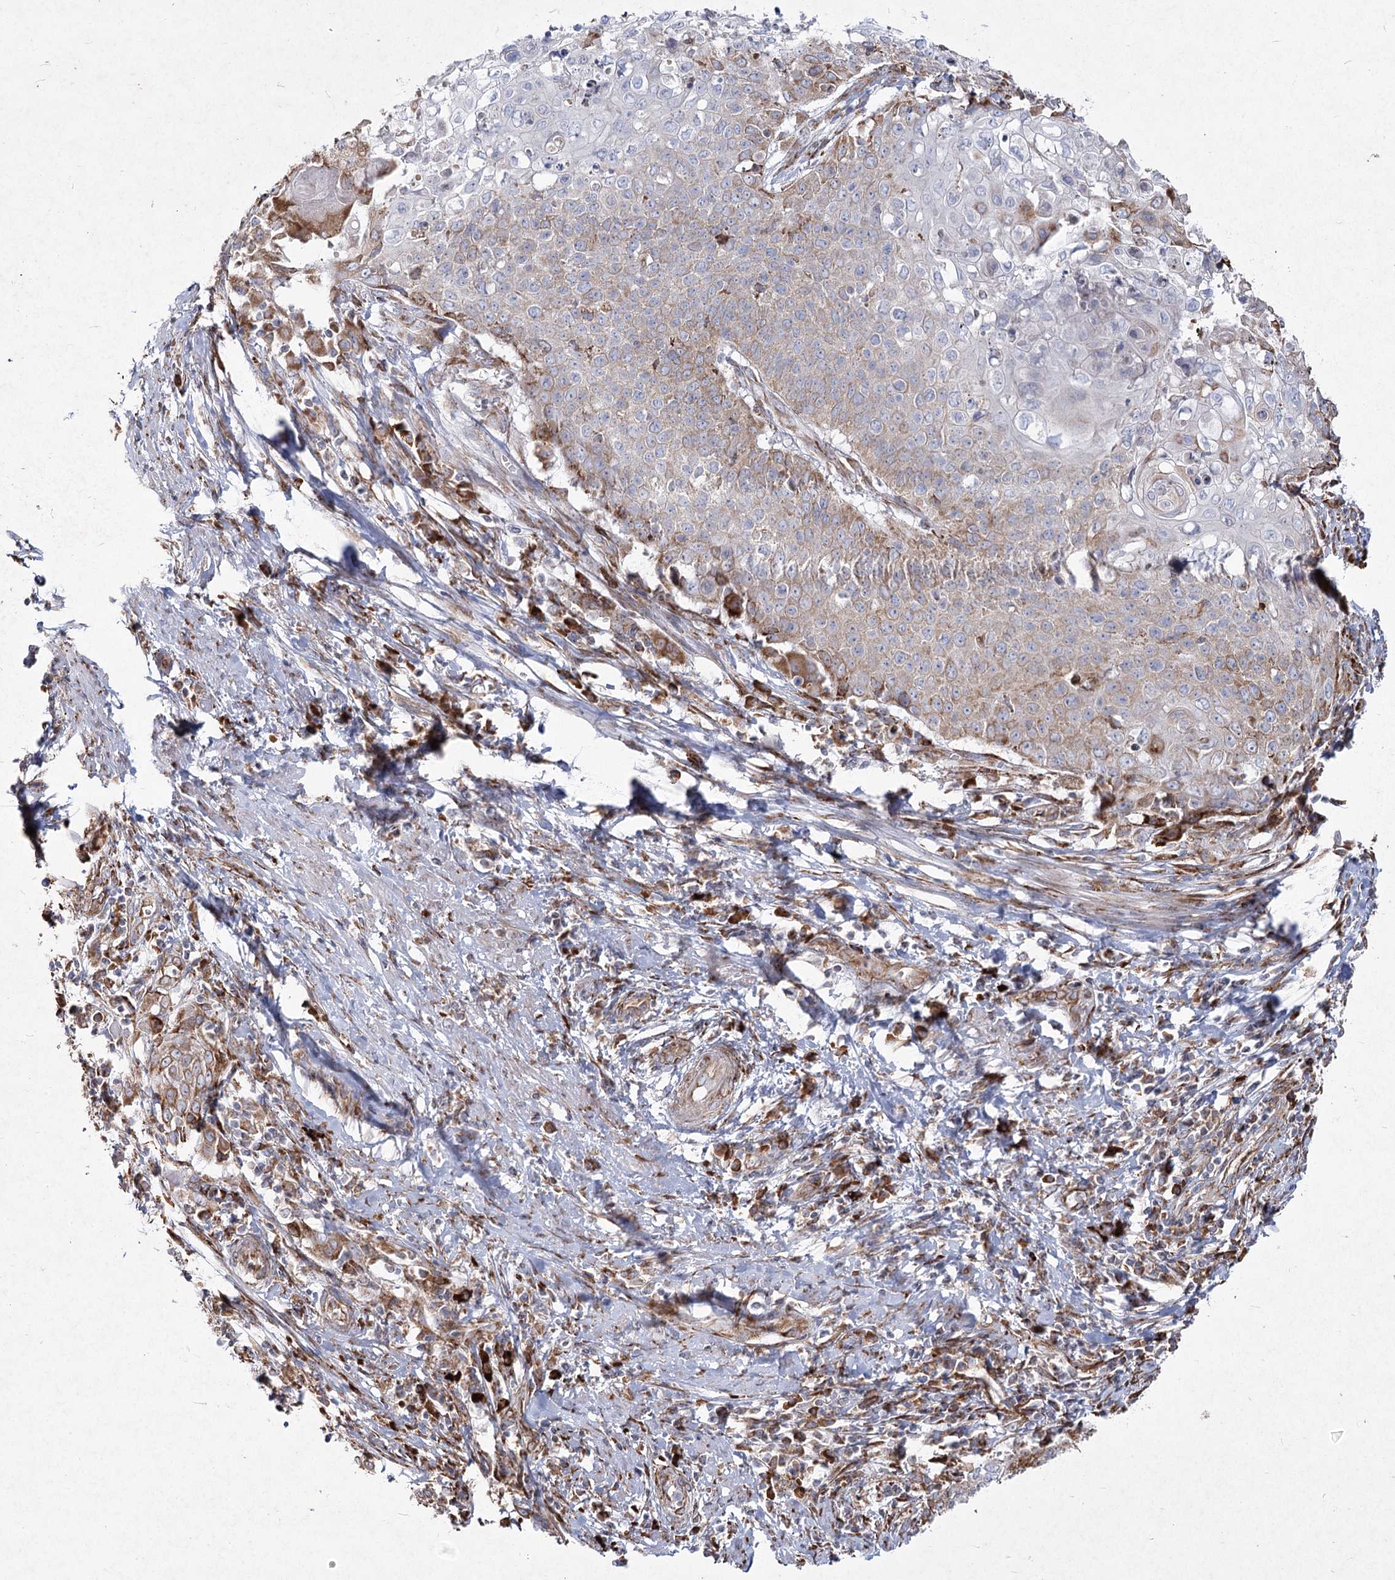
{"staining": {"intensity": "weak", "quantity": "<25%", "location": "cytoplasmic/membranous"}, "tissue": "cervical cancer", "cell_type": "Tumor cells", "image_type": "cancer", "snomed": [{"axis": "morphology", "description": "Squamous cell carcinoma, NOS"}, {"axis": "topography", "description": "Cervix"}], "caption": "The photomicrograph demonstrates no staining of tumor cells in cervical squamous cell carcinoma. (DAB IHC with hematoxylin counter stain).", "gene": "NHLRC2", "patient": {"sex": "female", "age": 39}}